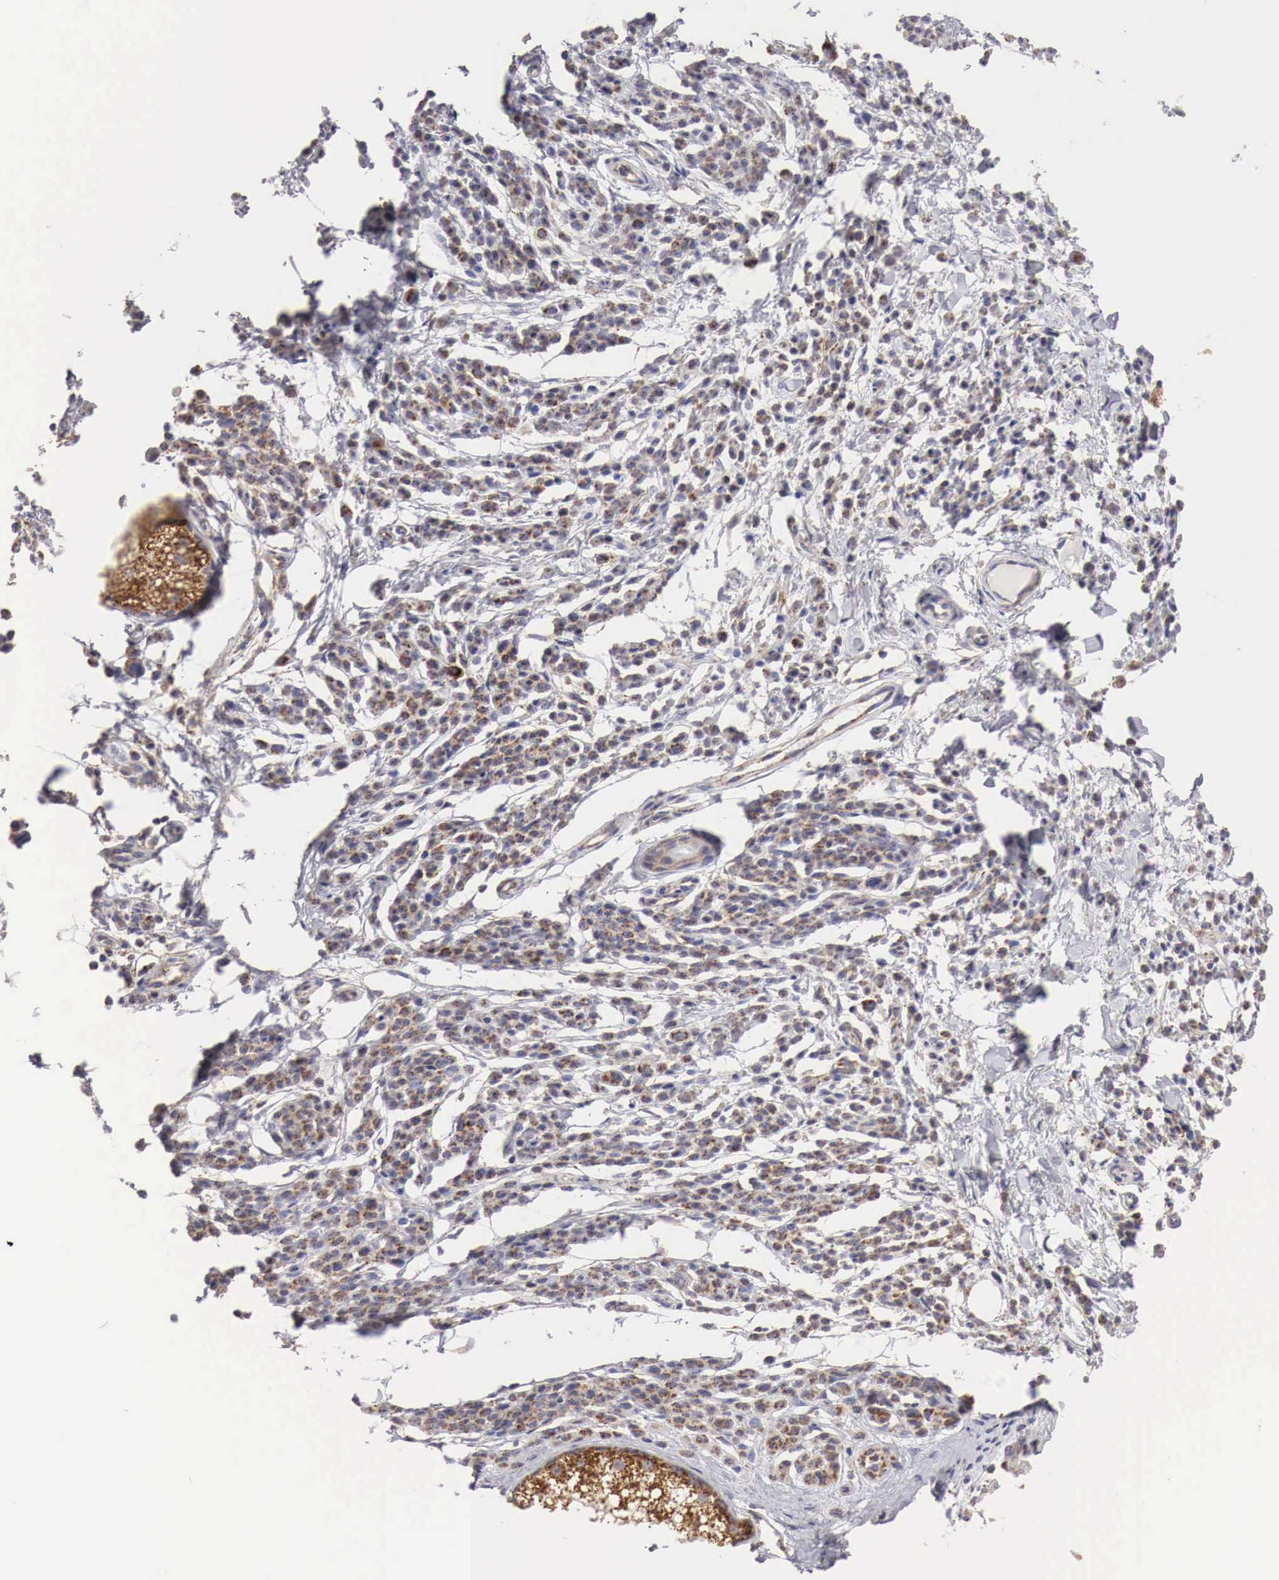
{"staining": {"intensity": "moderate", "quantity": ">75%", "location": "cytoplasmic/membranous"}, "tissue": "melanoma", "cell_type": "Tumor cells", "image_type": "cancer", "snomed": [{"axis": "morphology", "description": "Malignant melanoma, NOS"}, {"axis": "topography", "description": "Skin"}], "caption": "Malignant melanoma was stained to show a protein in brown. There is medium levels of moderate cytoplasmic/membranous expression in about >75% of tumor cells.", "gene": "XPNPEP3", "patient": {"sex": "female", "age": 52}}